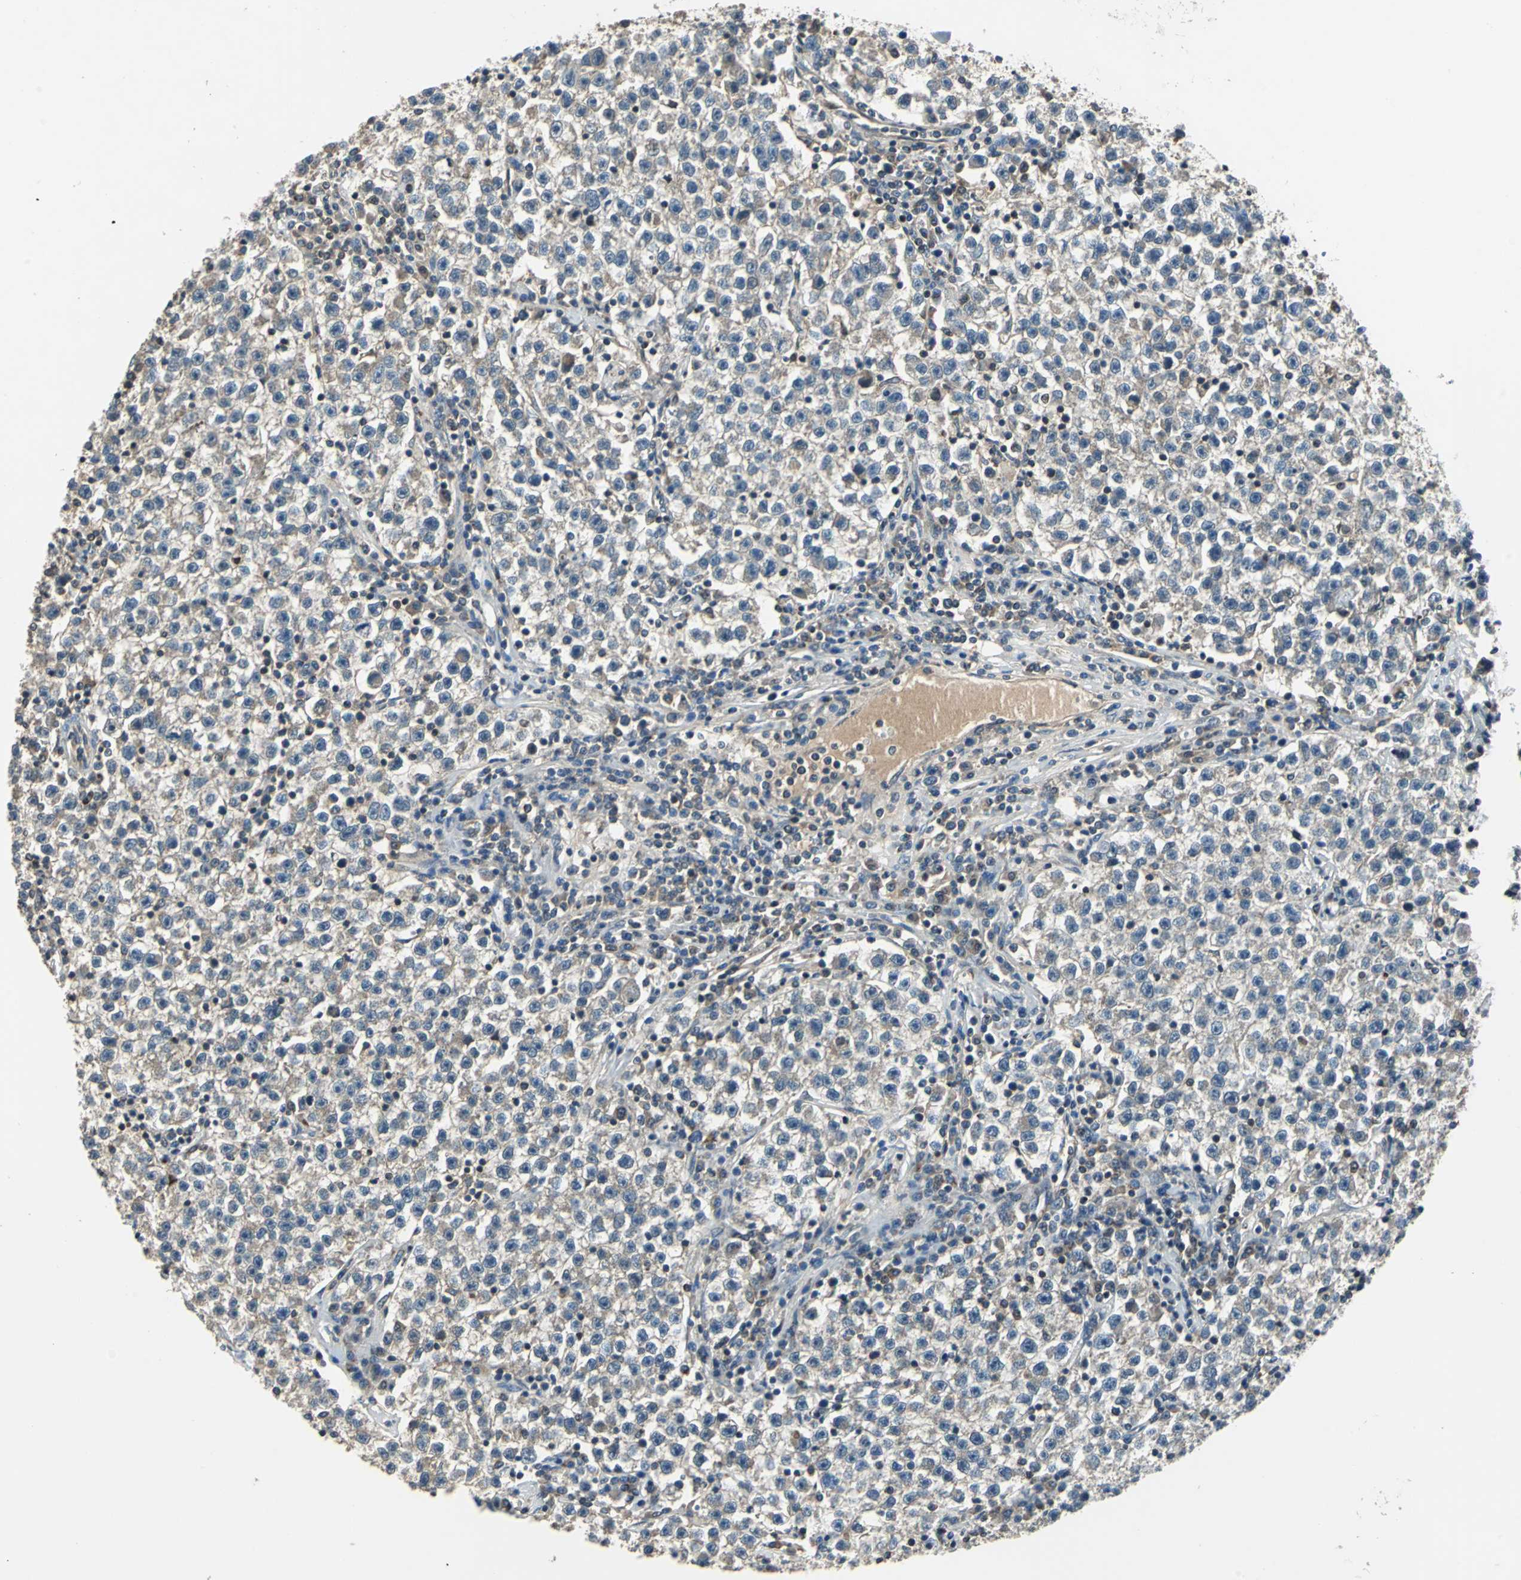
{"staining": {"intensity": "weak", "quantity": "25%-75%", "location": "cytoplasmic/membranous"}, "tissue": "testis cancer", "cell_type": "Tumor cells", "image_type": "cancer", "snomed": [{"axis": "morphology", "description": "Seminoma, NOS"}, {"axis": "topography", "description": "Testis"}], "caption": "Immunohistochemical staining of human testis cancer displays weak cytoplasmic/membranous protein staining in about 25%-75% of tumor cells. (Brightfield microscopy of DAB IHC at high magnification).", "gene": "SLC19A2", "patient": {"sex": "male", "age": 22}}